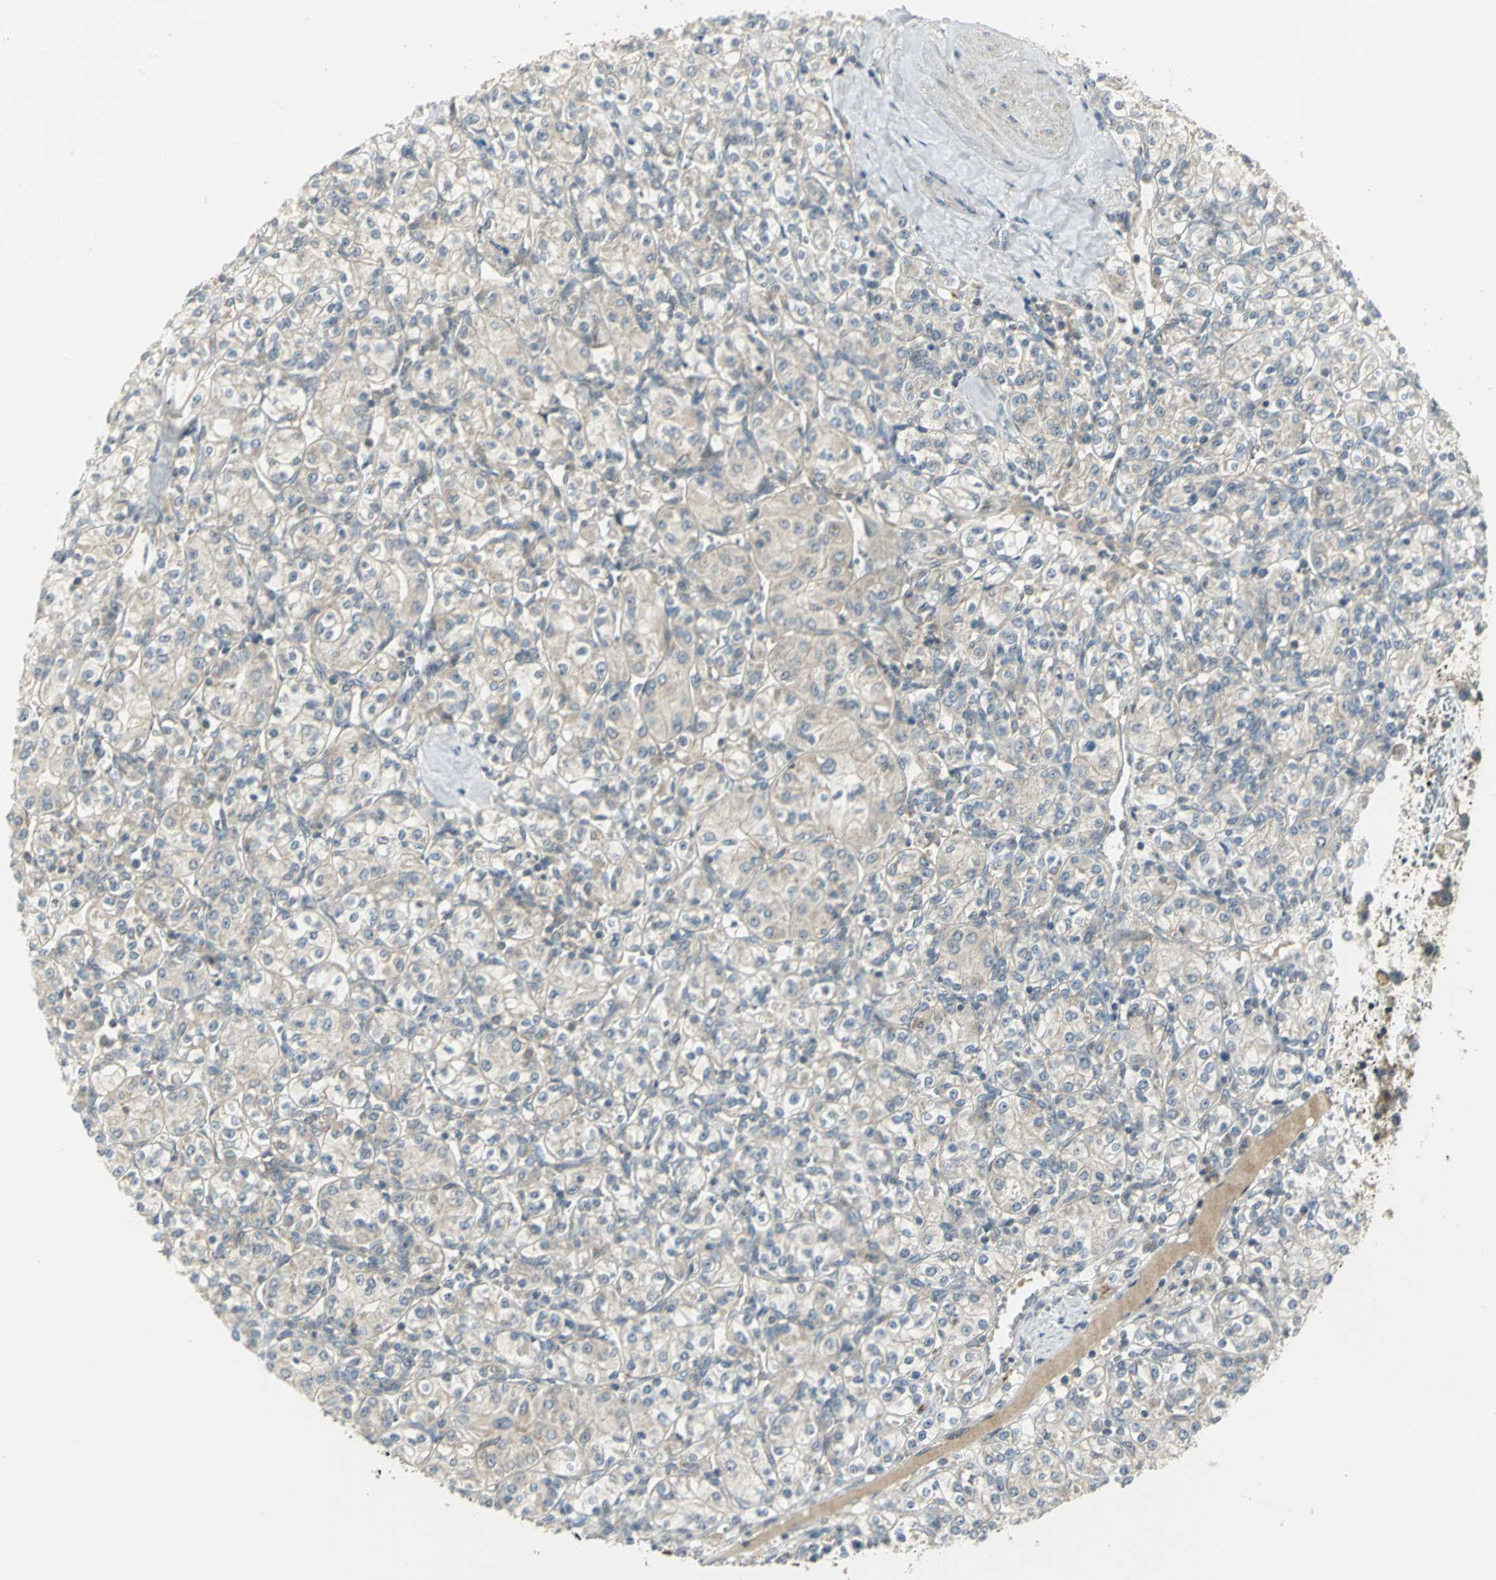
{"staining": {"intensity": "weak", "quantity": "25%-75%", "location": "cytoplasmic/membranous"}, "tissue": "renal cancer", "cell_type": "Tumor cells", "image_type": "cancer", "snomed": [{"axis": "morphology", "description": "Adenocarcinoma, NOS"}, {"axis": "topography", "description": "Kidney"}], "caption": "Immunohistochemical staining of human adenocarcinoma (renal) displays weak cytoplasmic/membranous protein positivity in about 25%-75% of tumor cells. The protein is shown in brown color, while the nuclei are stained blue.", "gene": "MAPK8IP3", "patient": {"sex": "male", "age": 77}}